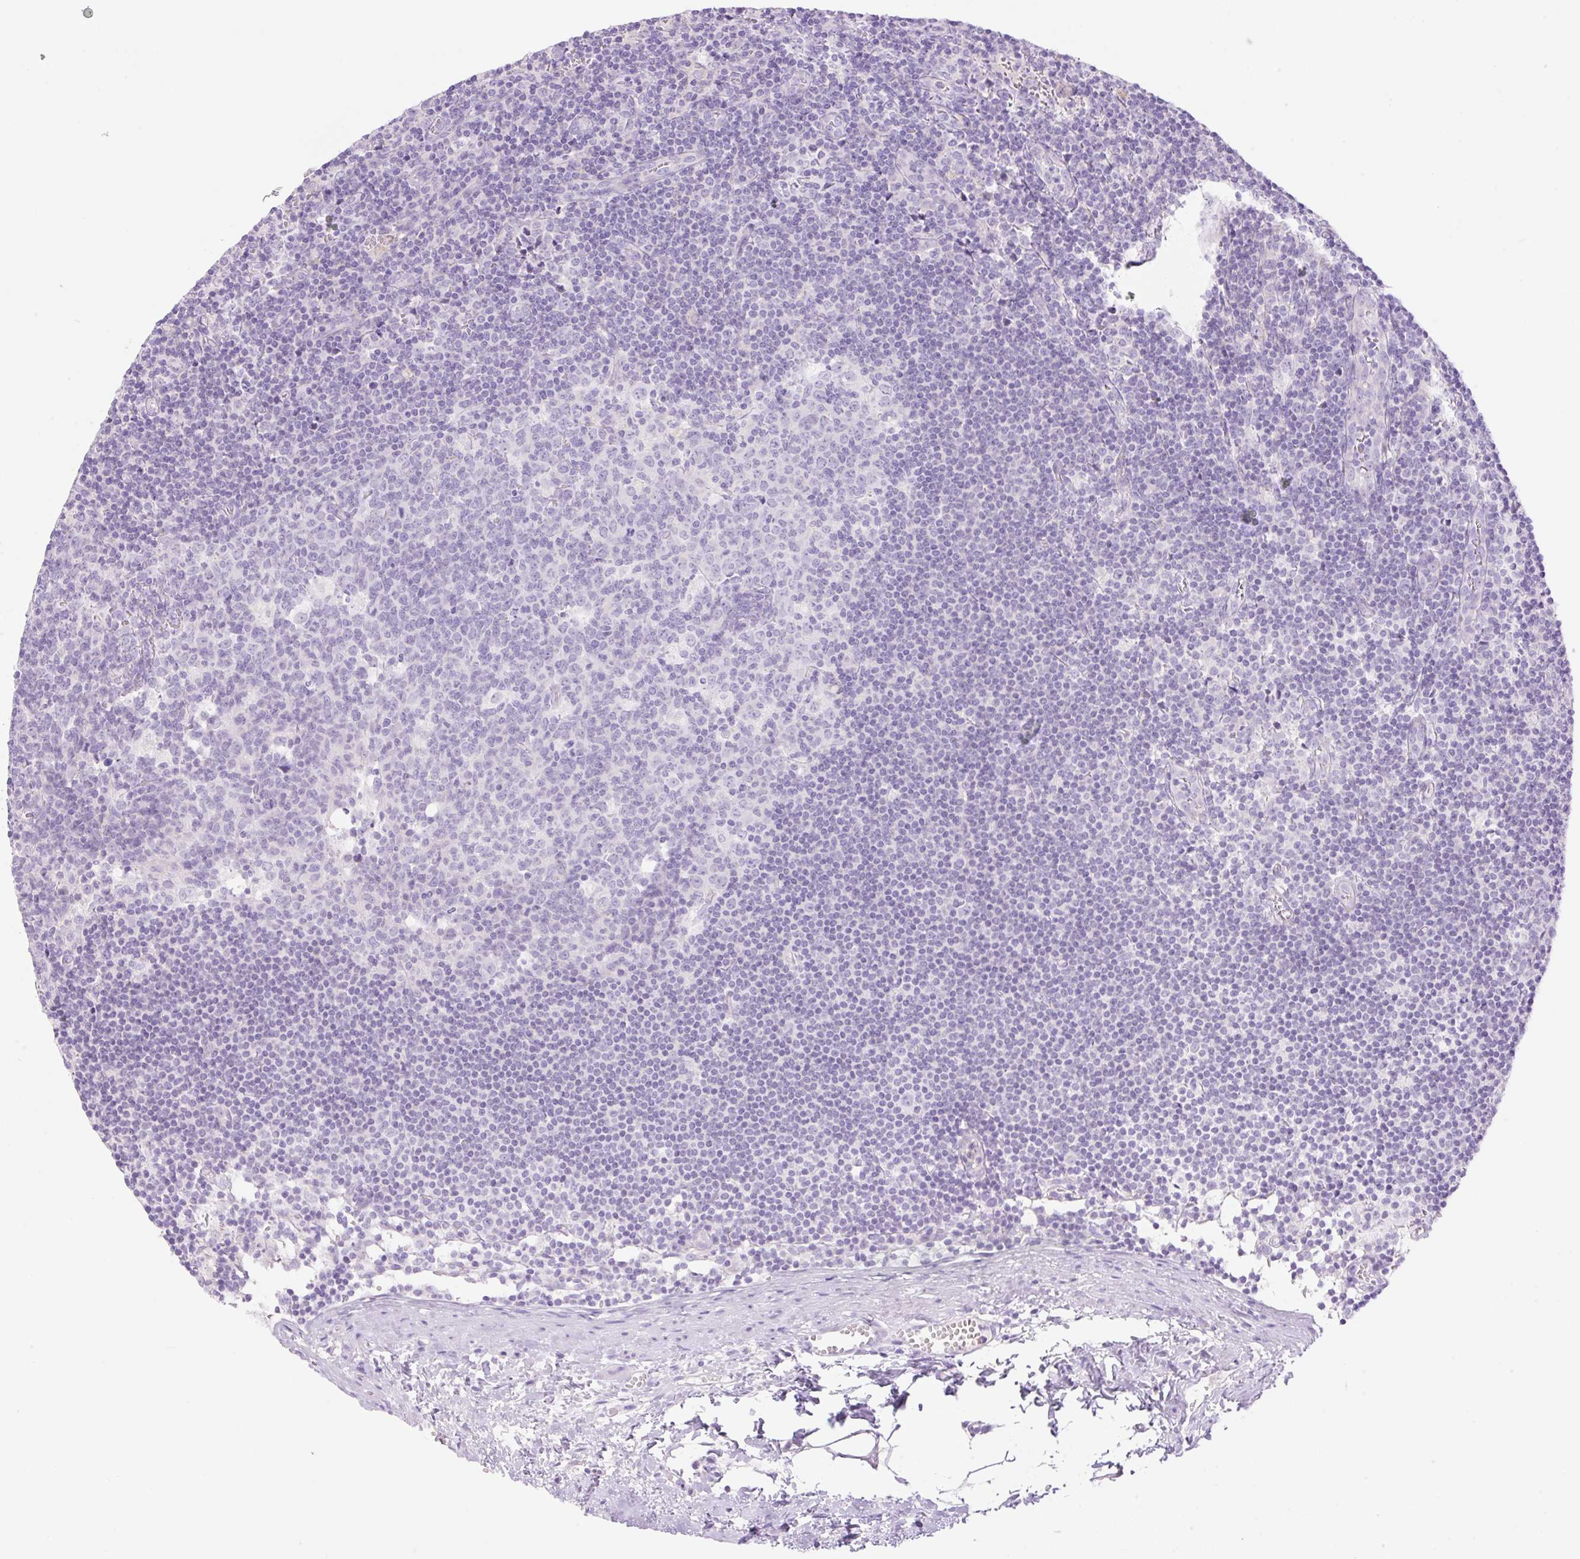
{"staining": {"intensity": "negative", "quantity": "none", "location": "none"}, "tissue": "lymph node", "cell_type": "Germinal center cells", "image_type": "normal", "snomed": [{"axis": "morphology", "description": "Normal tissue, NOS"}, {"axis": "topography", "description": "Lymph node"}], "caption": "IHC histopathology image of unremarkable lymph node: lymph node stained with DAB (3,3'-diaminobenzidine) reveals no significant protein staining in germinal center cells.", "gene": "CDX1", "patient": {"sex": "female", "age": 45}}